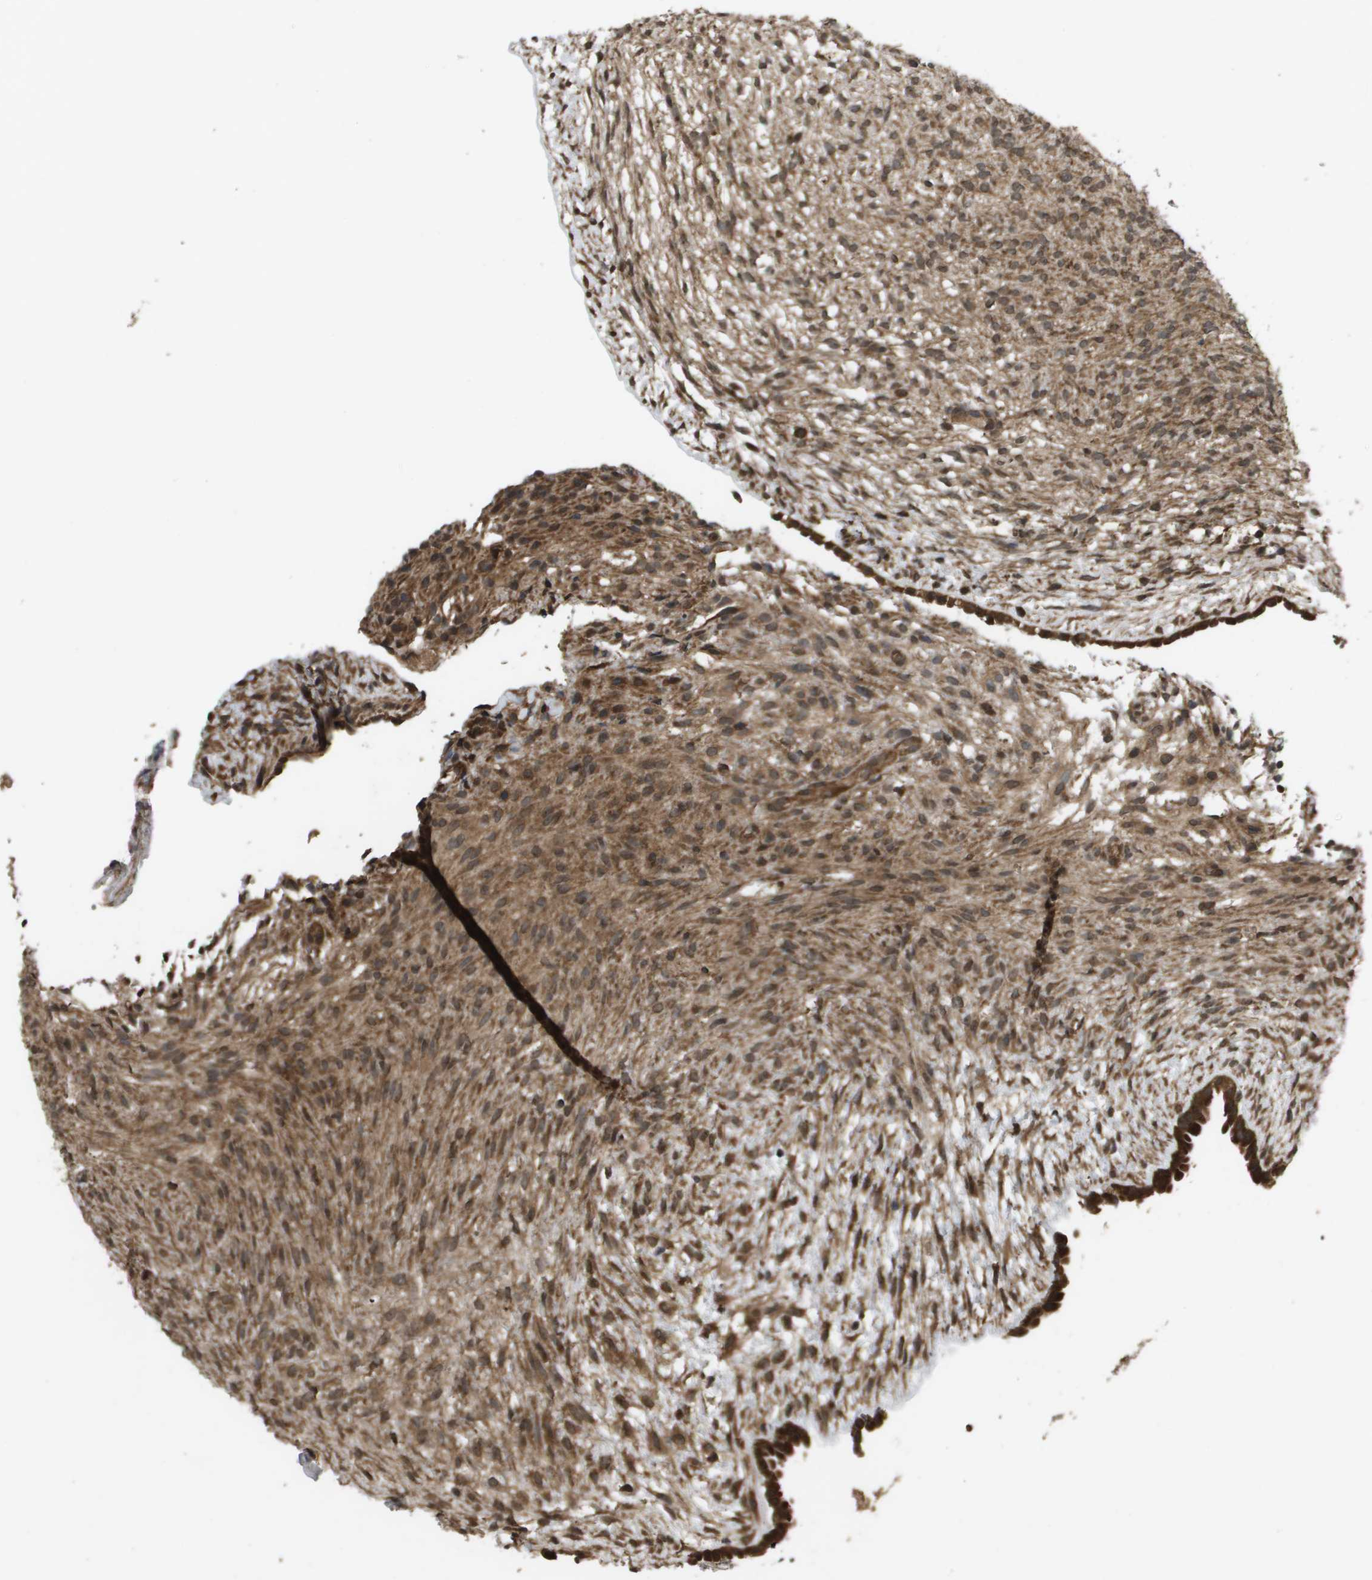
{"staining": {"intensity": "moderate", "quantity": ">75%", "location": "cytoplasmic/membranous"}, "tissue": "ovary", "cell_type": "Ovarian stroma cells", "image_type": "normal", "snomed": [{"axis": "morphology", "description": "Normal tissue, NOS"}, {"axis": "morphology", "description": "Cyst, NOS"}, {"axis": "topography", "description": "Ovary"}], "caption": "This photomicrograph shows unremarkable ovary stained with immunohistochemistry (IHC) to label a protein in brown. The cytoplasmic/membranous of ovarian stroma cells show moderate positivity for the protein. Nuclei are counter-stained blue.", "gene": "SPTLC1", "patient": {"sex": "female", "age": 18}}